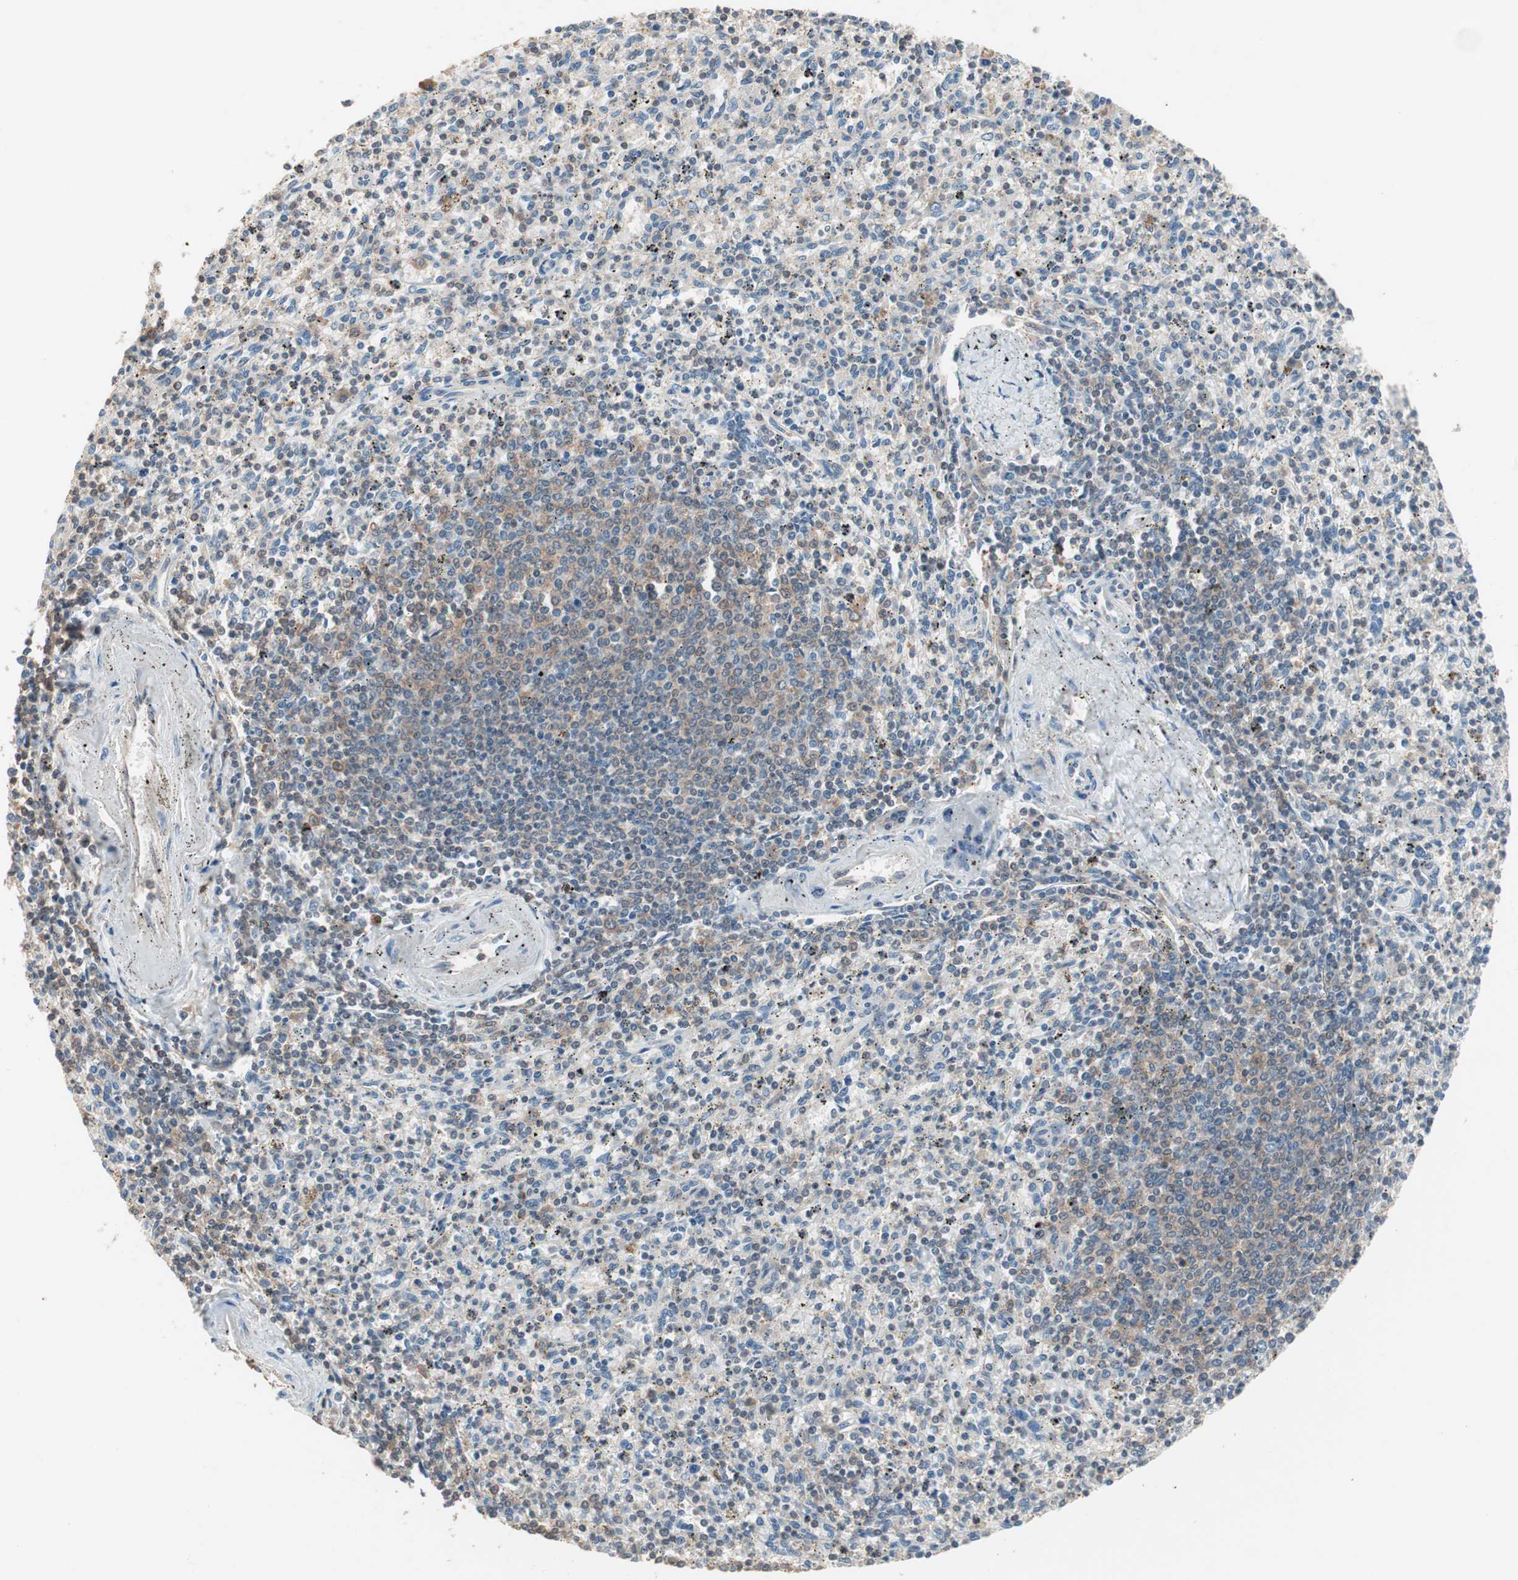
{"staining": {"intensity": "moderate", "quantity": "25%-75%", "location": "cytoplasmic/membranous,nuclear"}, "tissue": "spleen", "cell_type": "Cells in red pulp", "image_type": "normal", "snomed": [{"axis": "morphology", "description": "Normal tissue, NOS"}, {"axis": "topography", "description": "Spleen"}], "caption": "Unremarkable spleen displays moderate cytoplasmic/membranous,nuclear positivity in about 25%-75% of cells in red pulp.", "gene": "GART", "patient": {"sex": "male", "age": 72}}